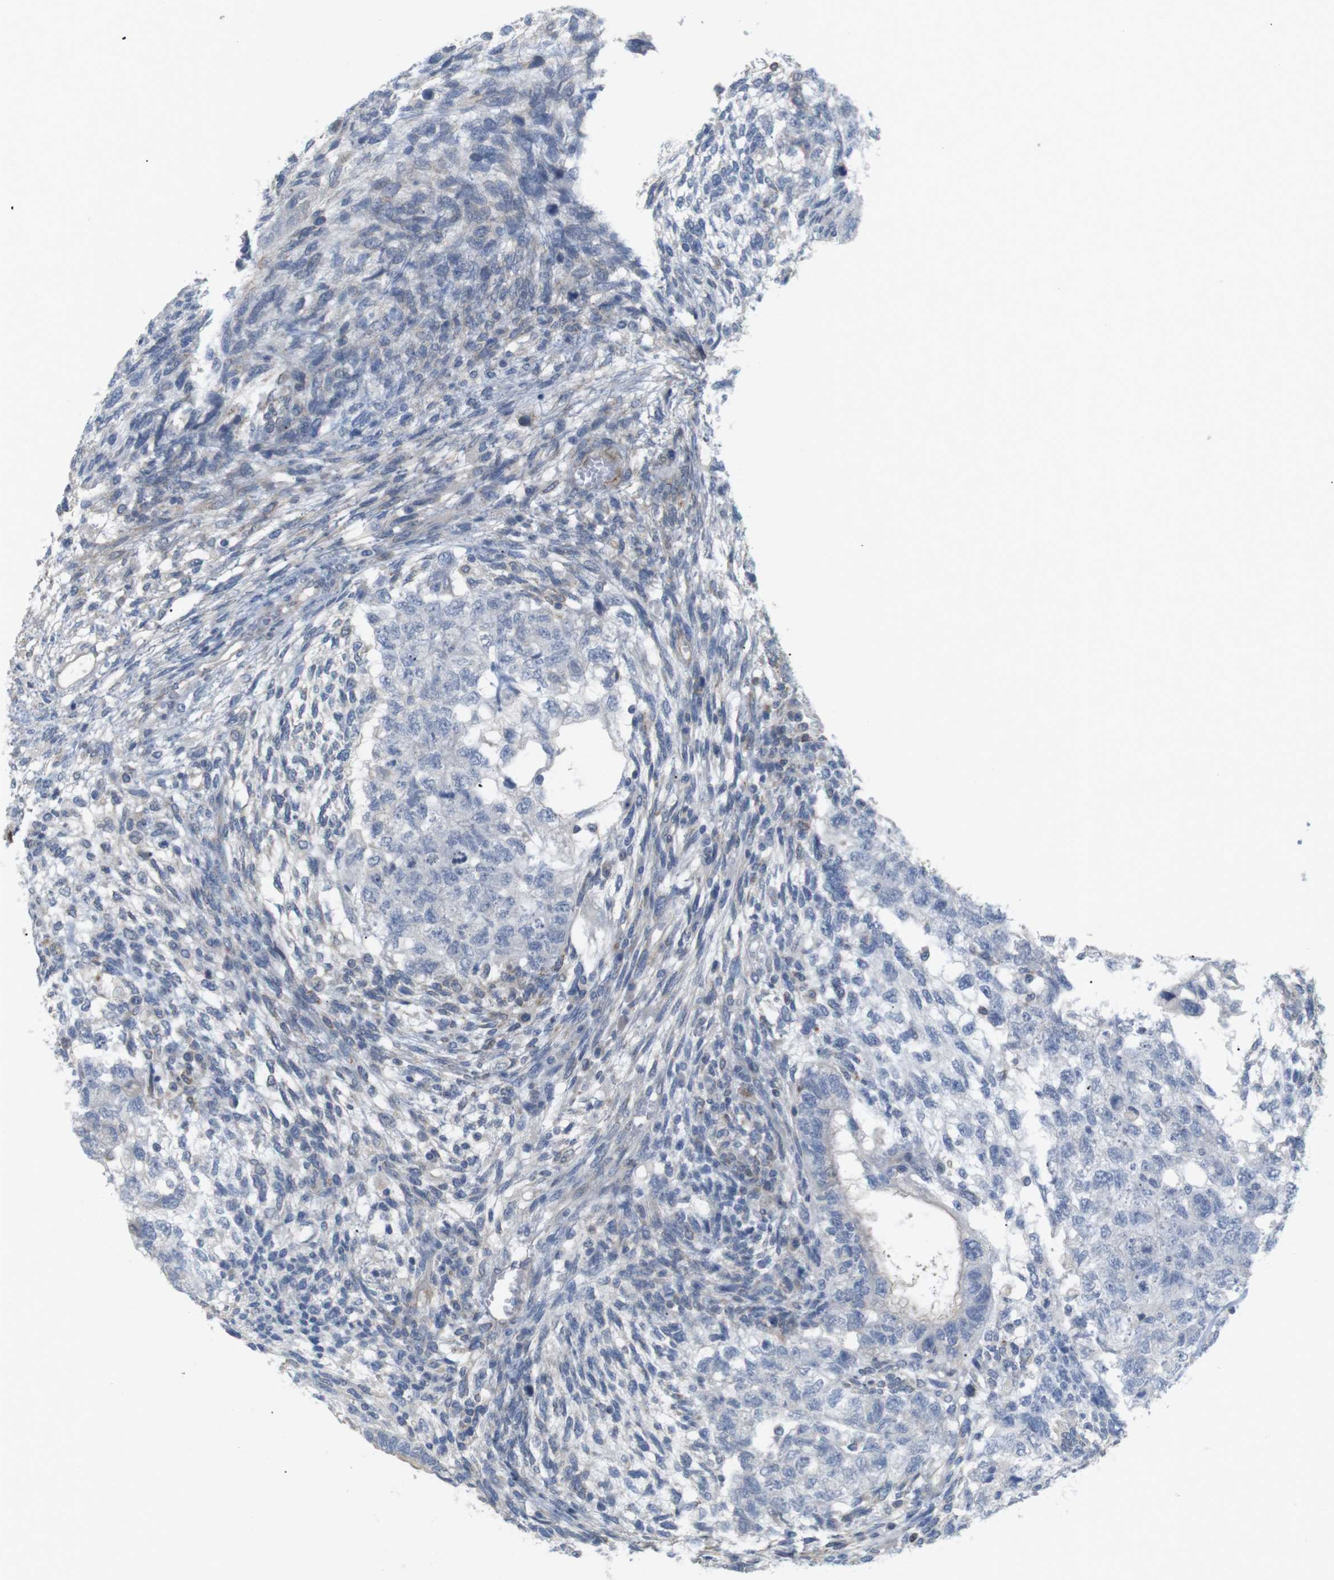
{"staining": {"intensity": "negative", "quantity": "none", "location": "none"}, "tissue": "testis cancer", "cell_type": "Tumor cells", "image_type": "cancer", "snomed": [{"axis": "morphology", "description": "Normal tissue, NOS"}, {"axis": "morphology", "description": "Carcinoma, Embryonal, NOS"}, {"axis": "topography", "description": "Testis"}], "caption": "The image displays no significant positivity in tumor cells of testis cancer.", "gene": "ITPR1", "patient": {"sex": "male", "age": 36}}